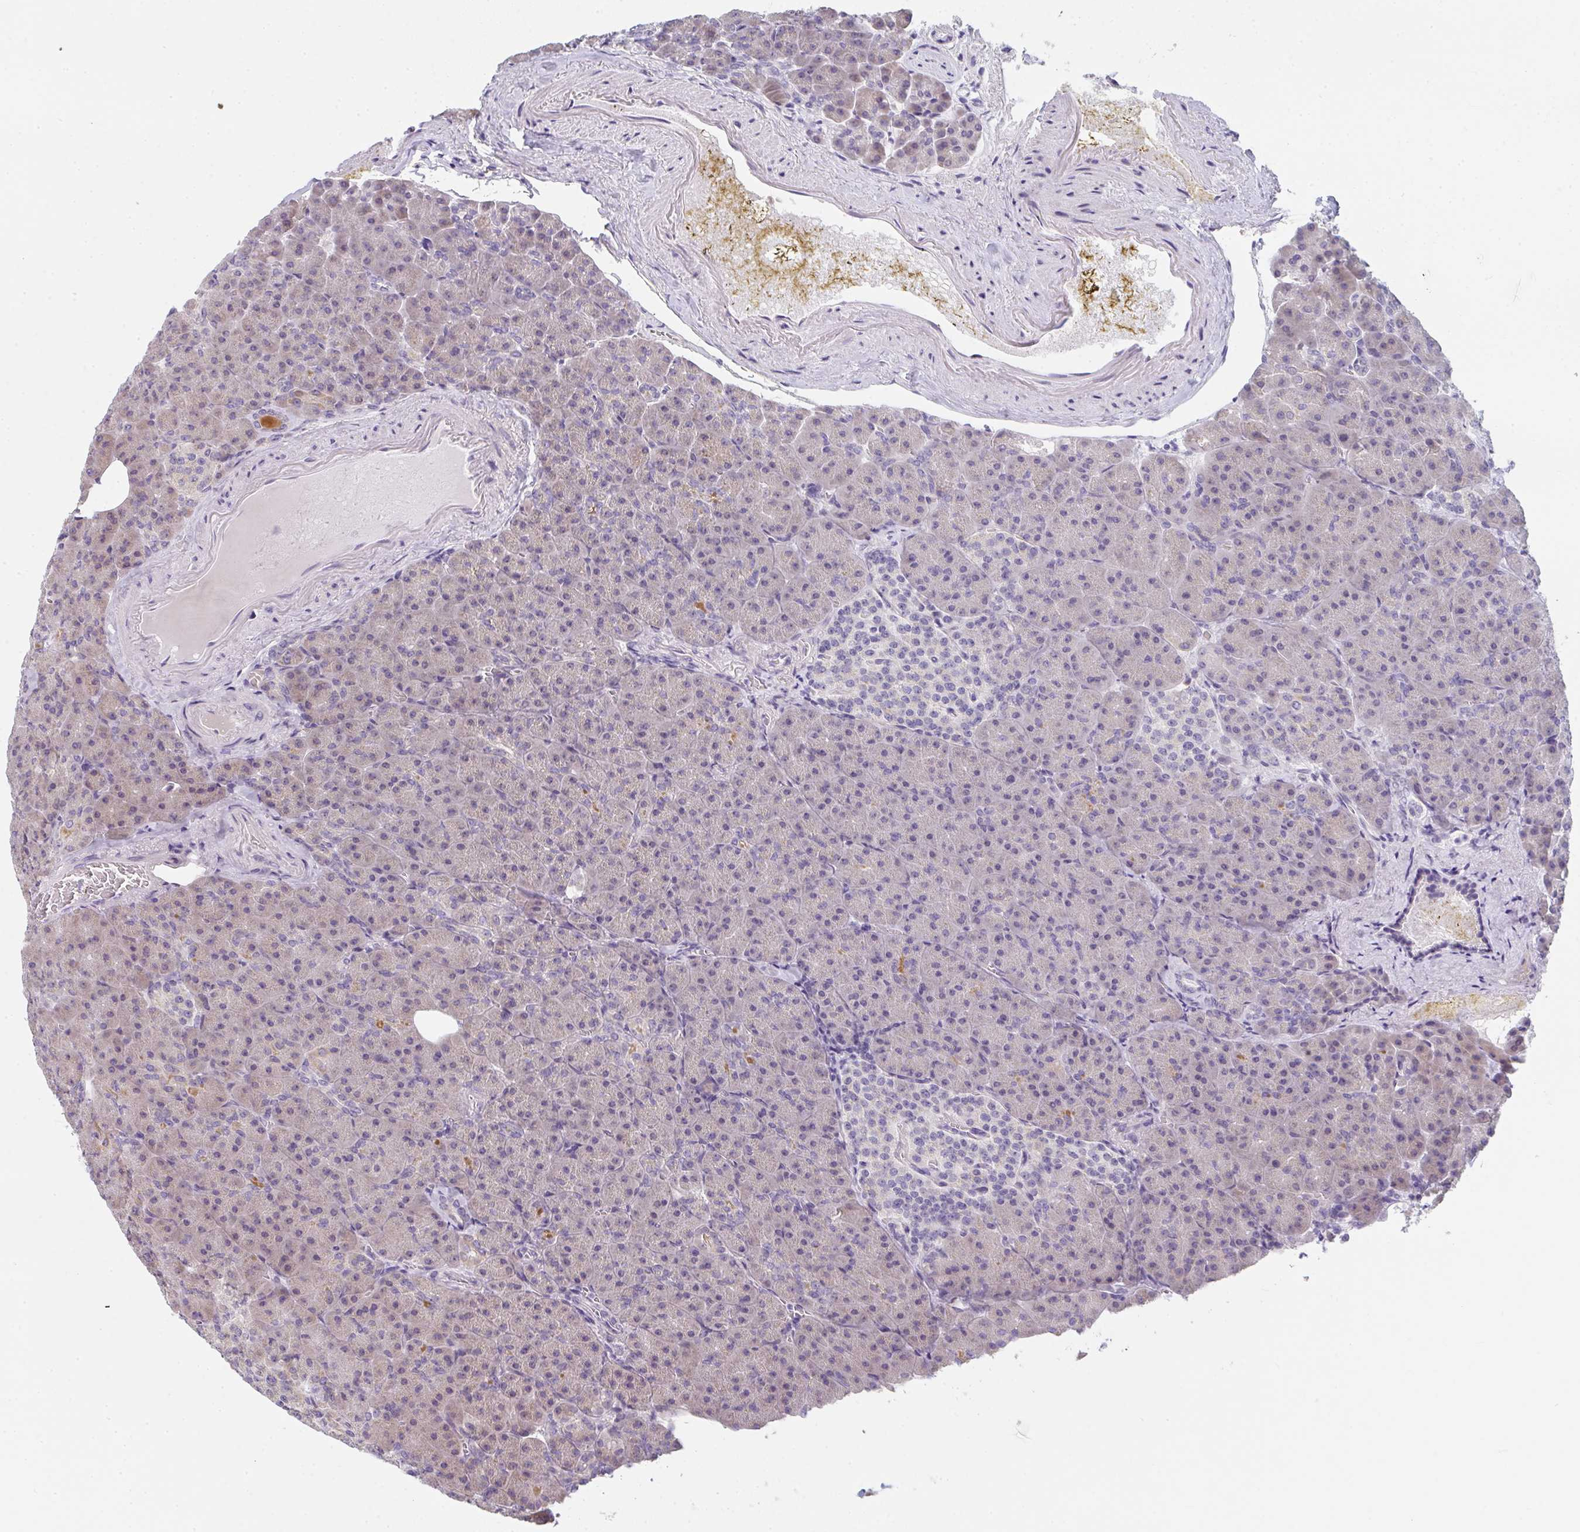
{"staining": {"intensity": "weak", "quantity": "<25%", "location": "cytoplasmic/membranous"}, "tissue": "pancreas", "cell_type": "Exocrine glandular cells", "image_type": "normal", "snomed": [{"axis": "morphology", "description": "Normal tissue, NOS"}, {"axis": "topography", "description": "Pancreas"}], "caption": "Immunohistochemistry of unremarkable pancreas demonstrates no staining in exocrine glandular cells. (Brightfield microscopy of DAB immunohistochemistry at high magnification).", "gene": "CACNA1S", "patient": {"sex": "female", "age": 74}}